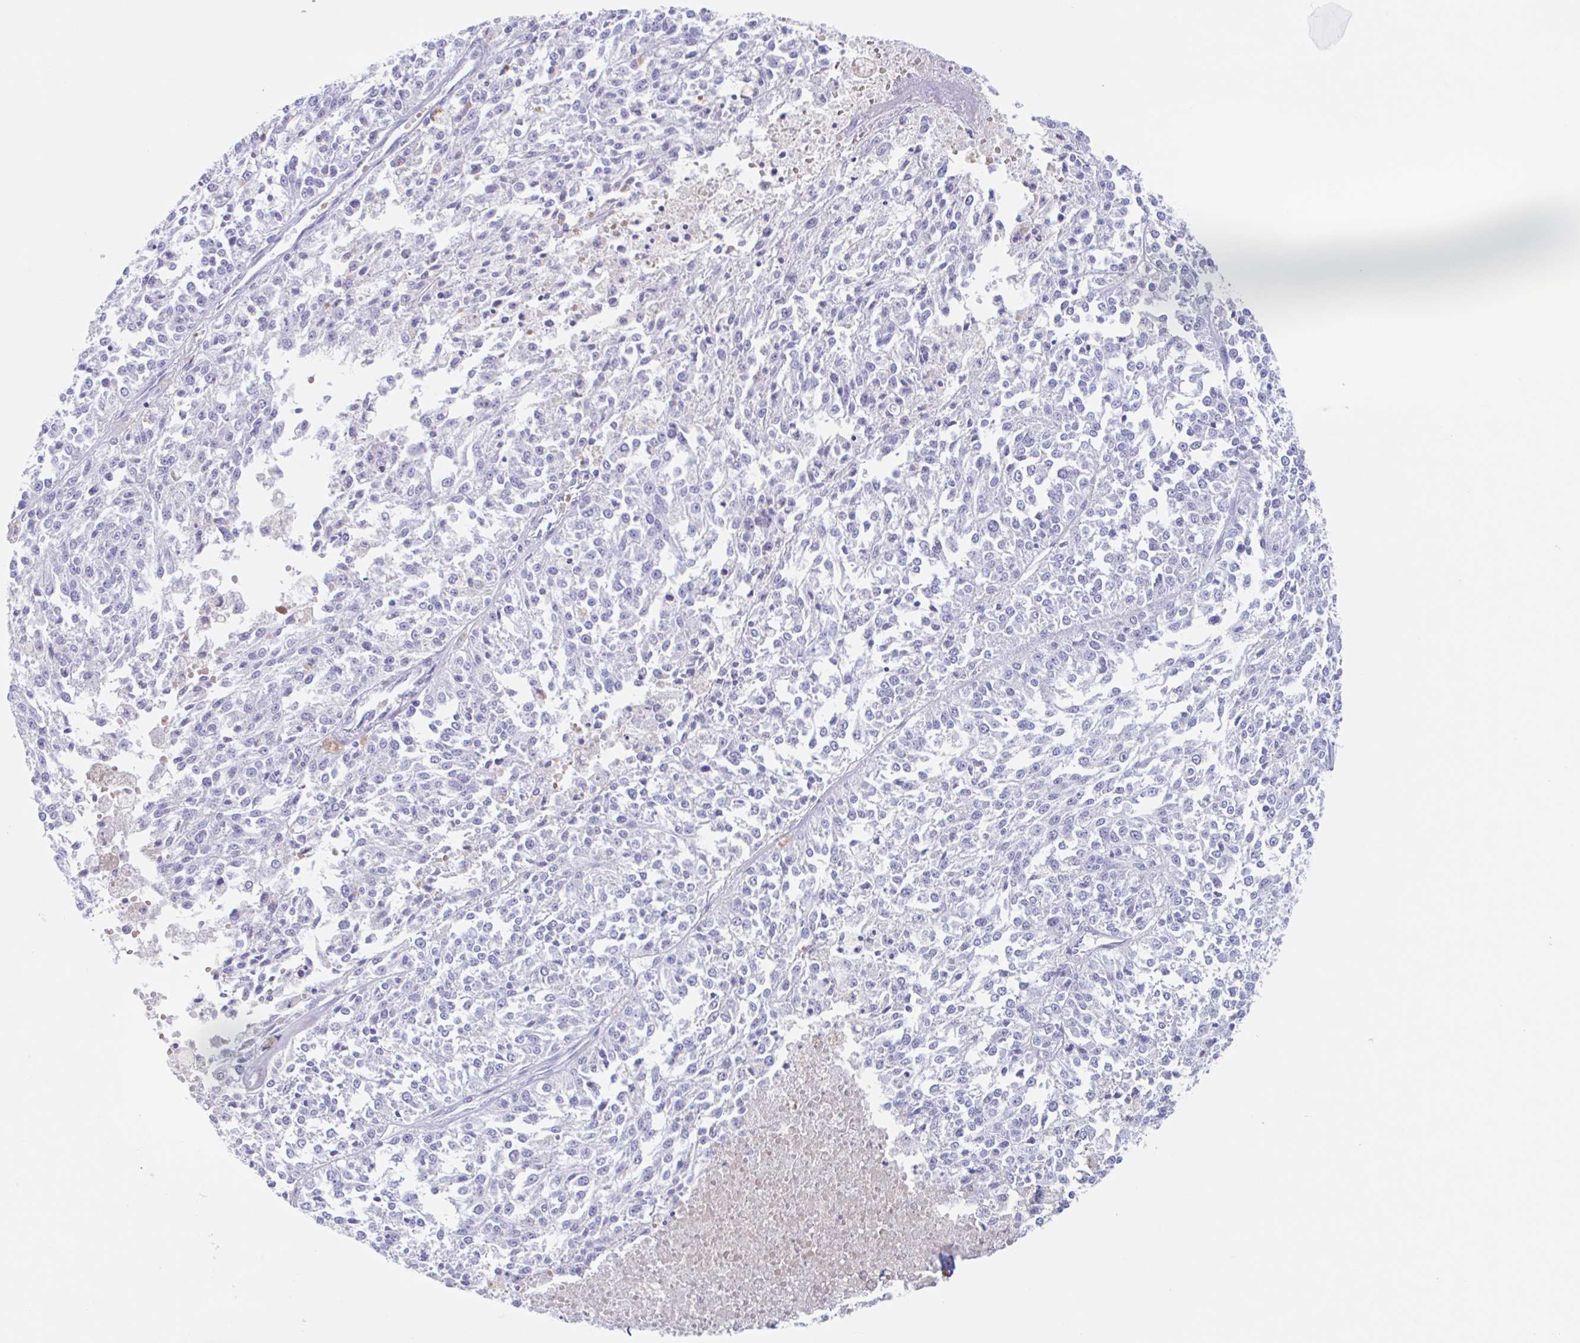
{"staining": {"intensity": "negative", "quantity": "none", "location": "none"}, "tissue": "melanoma", "cell_type": "Tumor cells", "image_type": "cancer", "snomed": [{"axis": "morphology", "description": "Malignant melanoma, NOS"}, {"axis": "topography", "description": "Skin"}], "caption": "IHC image of human malignant melanoma stained for a protein (brown), which shows no expression in tumor cells.", "gene": "ANKRD9", "patient": {"sex": "female", "age": 64}}